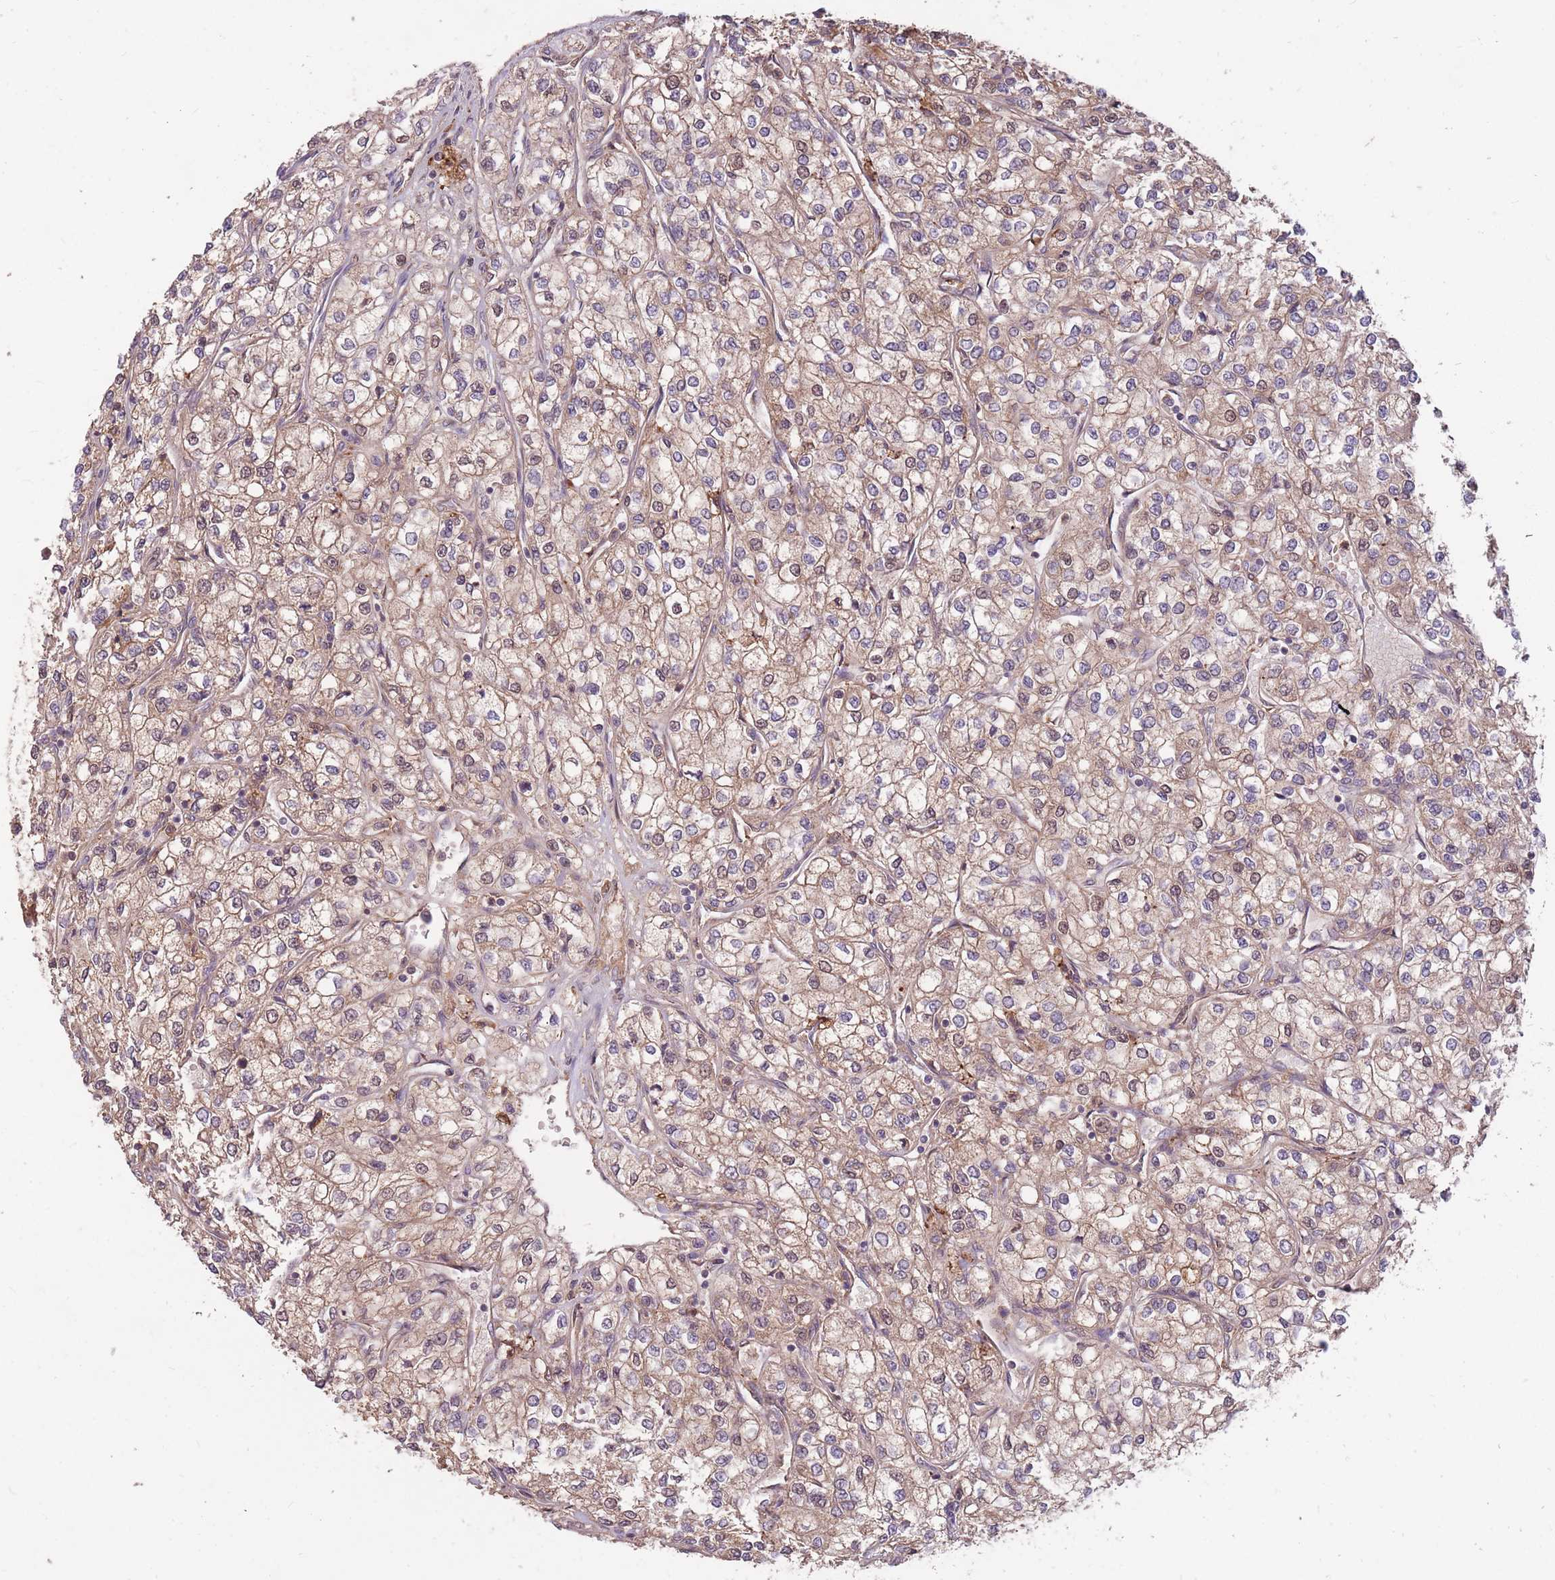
{"staining": {"intensity": "moderate", "quantity": ">75%", "location": "cytoplasmic/membranous"}, "tissue": "renal cancer", "cell_type": "Tumor cells", "image_type": "cancer", "snomed": [{"axis": "morphology", "description": "Adenocarcinoma, NOS"}, {"axis": "topography", "description": "Kidney"}], "caption": "Moderate cytoplasmic/membranous protein staining is appreciated in about >75% of tumor cells in renal cancer (adenocarcinoma).", "gene": "IGF2BP2", "patient": {"sex": "male", "age": 80}}